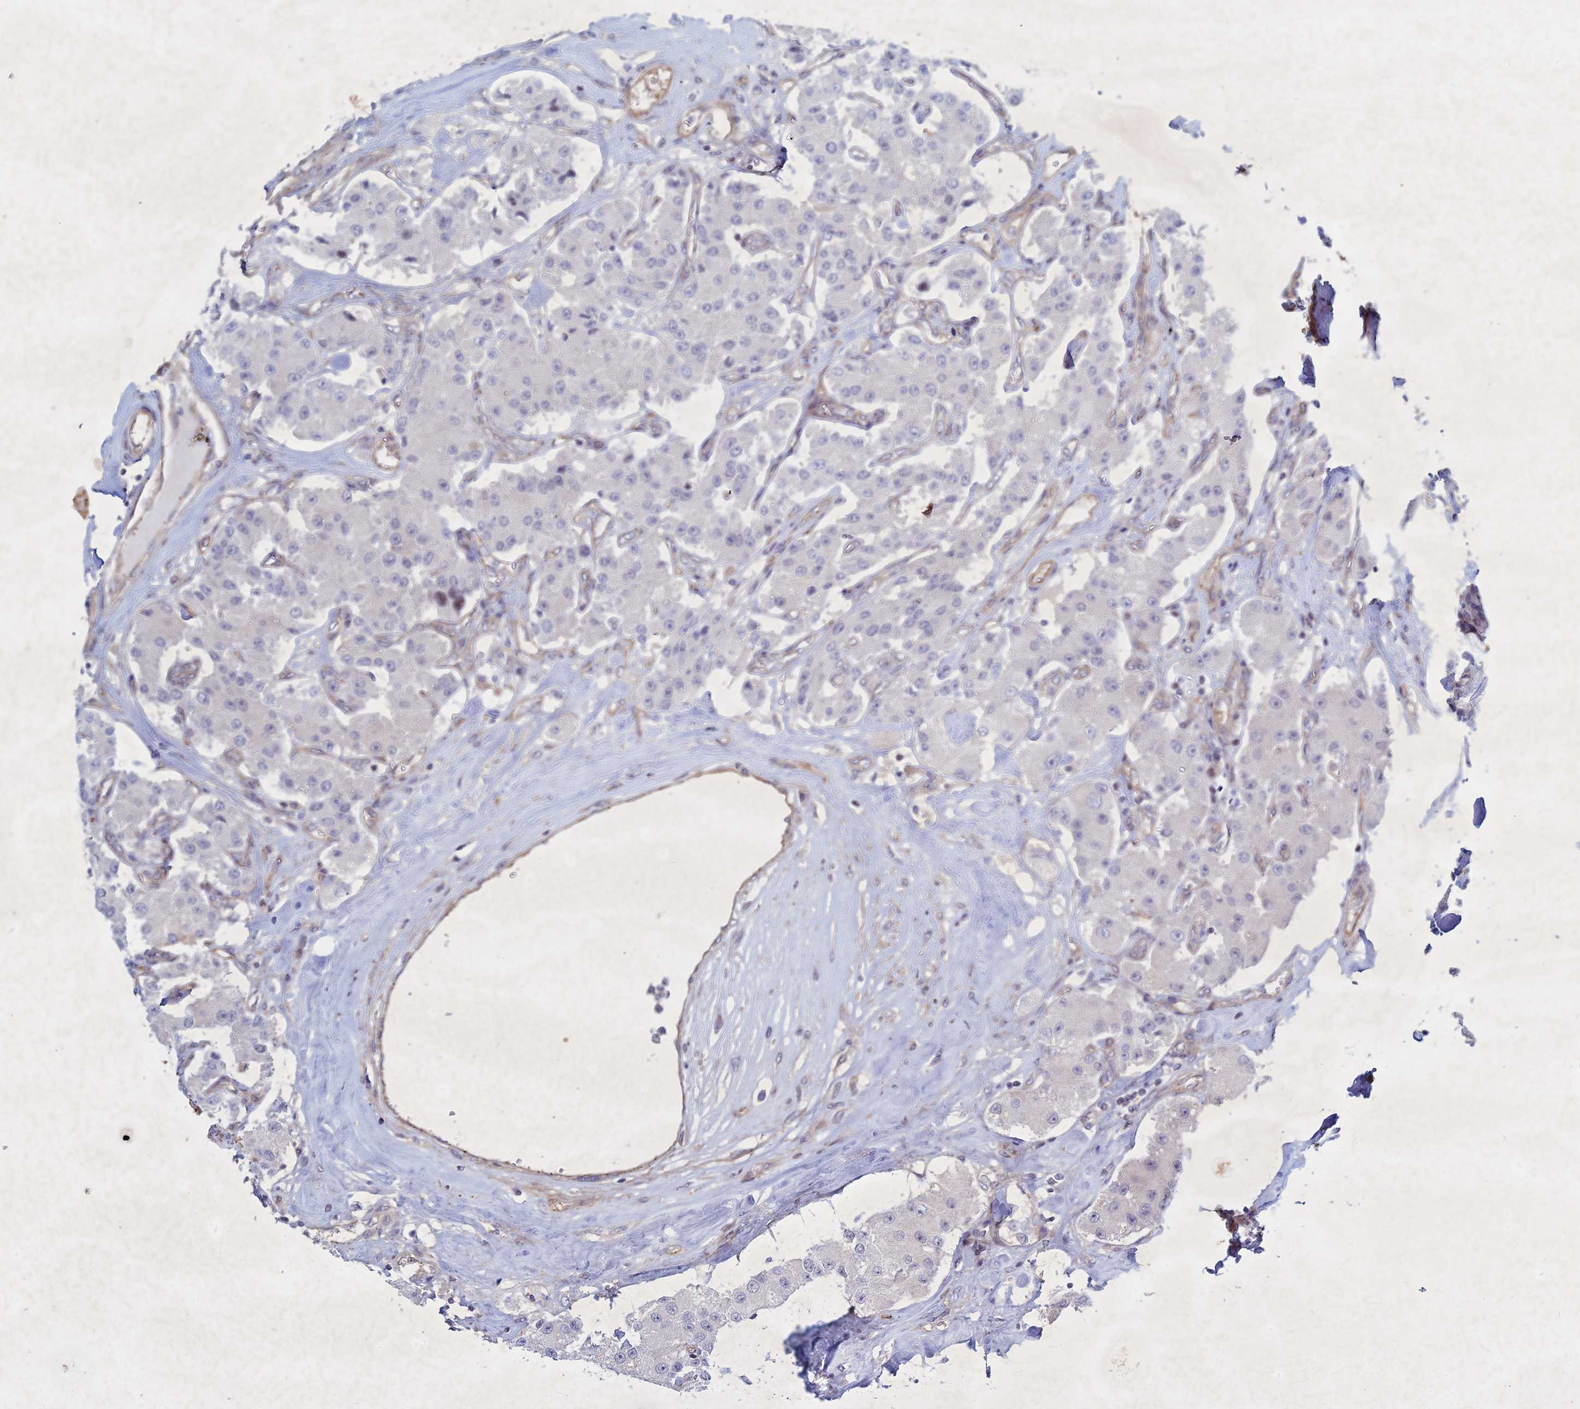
{"staining": {"intensity": "negative", "quantity": "none", "location": "none"}, "tissue": "carcinoid", "cell_type": "Tumor cells", "image_type": "cancer", "snomed": [{"axis": "morphology", "description": "Carcinoid, malignant, NOS"}, {"axis": "topography", "description": "Pancreas"}], "caption": "An immunohistochemistry (IHC) micrograph of carcinoid is shown. There is no staining in tumor cells of carcinoid.", "gene": "PTHLH", "patient": {"sex": "male", "age": 41}}